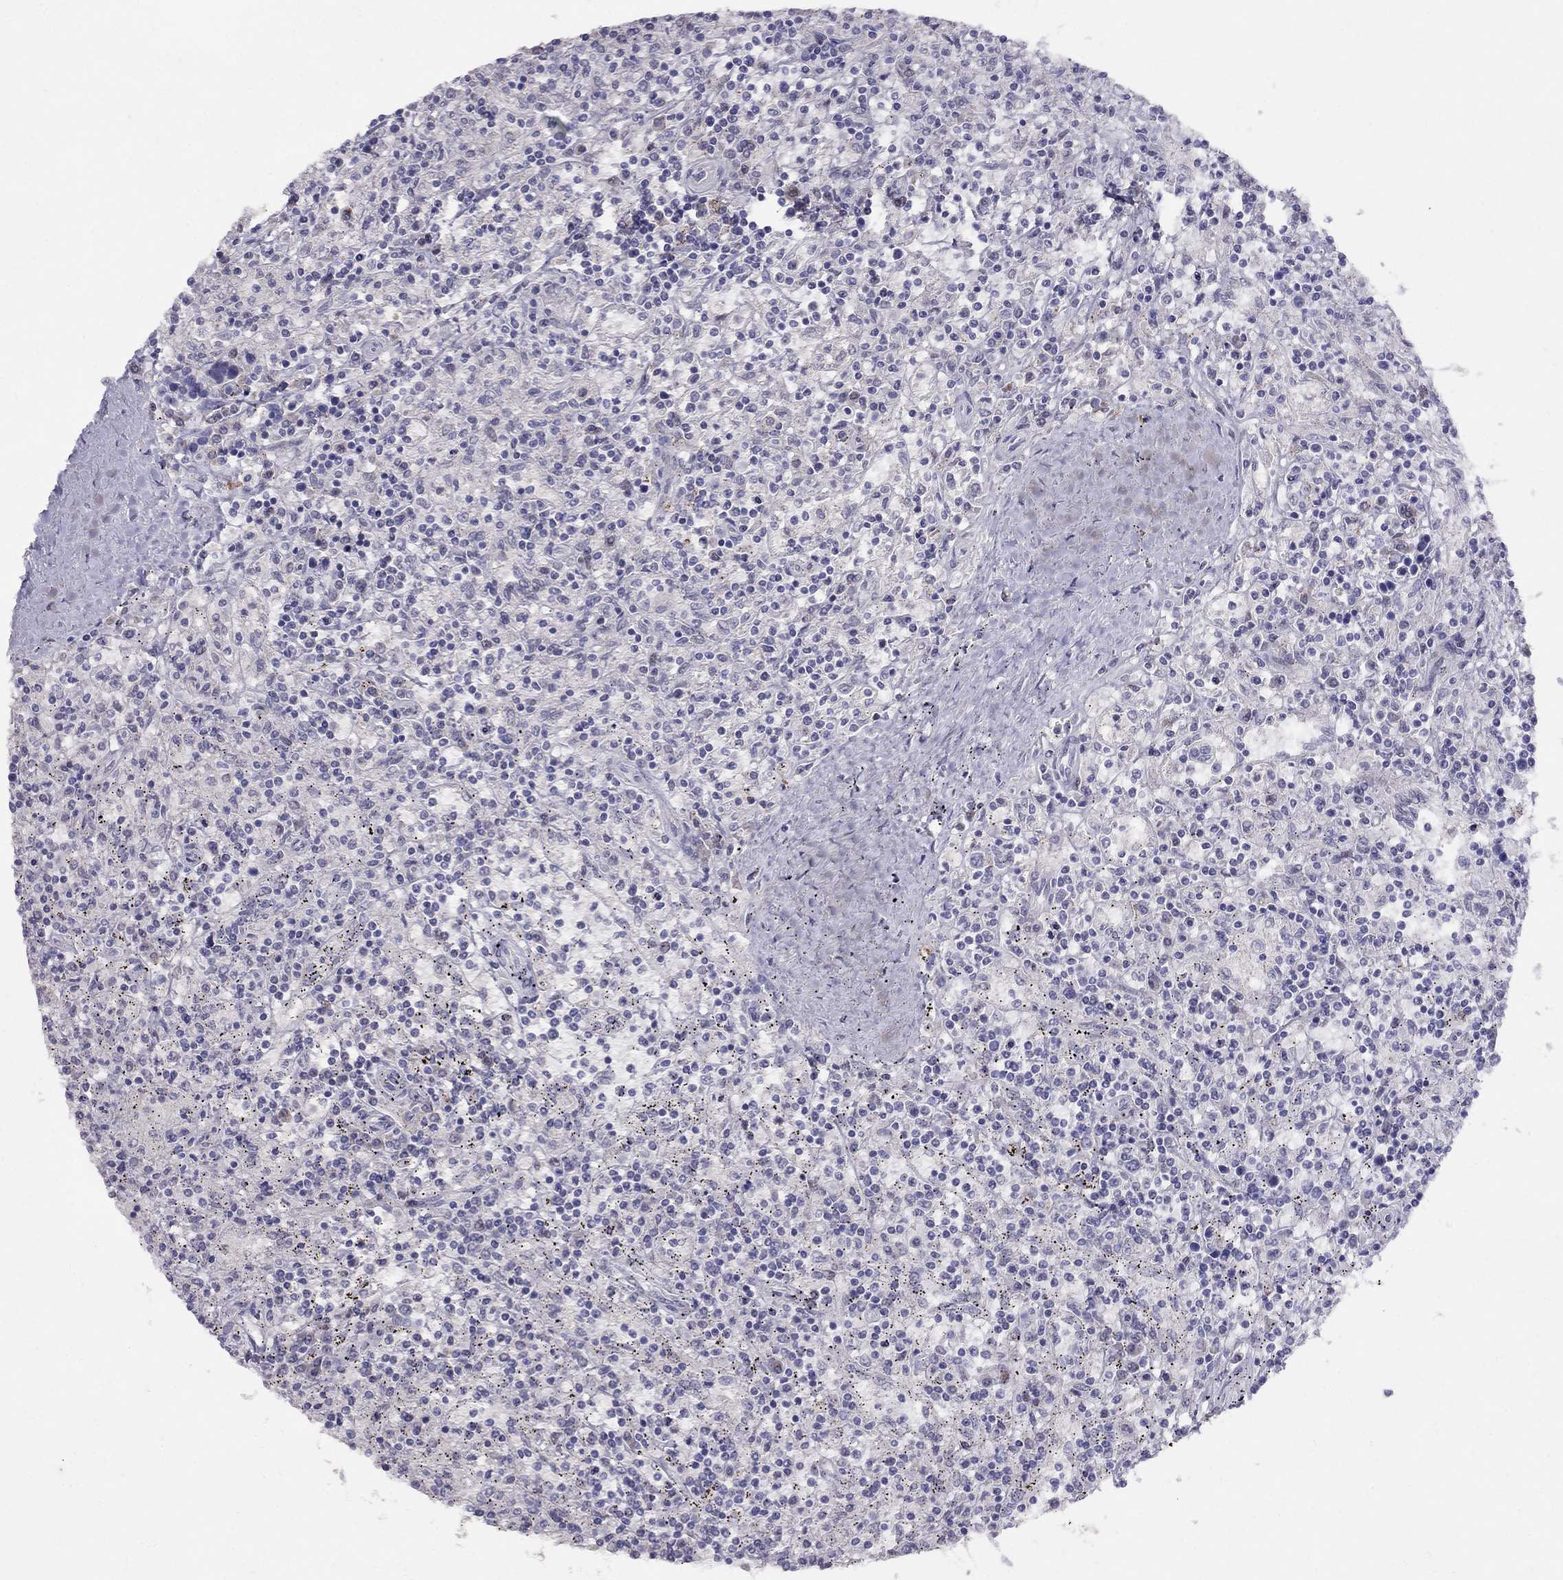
{"staining": {"intensity": "negative", "quantity": "none", "location": "none"}, "tissue": "lymphoma", "cell_type": "Tumor cells", "image_type": "cancer", "snomed": [{"axis": "morphology", "description": "Malignant lymphoma, non-Hodgkin's type, Low grade"}, {"axis": "topography", "description": "Spleen"}], "caption": "Immunohistochemical staining of lymphoma exhibits no significant expression in tumor cells.", "gene": "MAGEB4", "patient": {"sex": "male", "age": 62}}